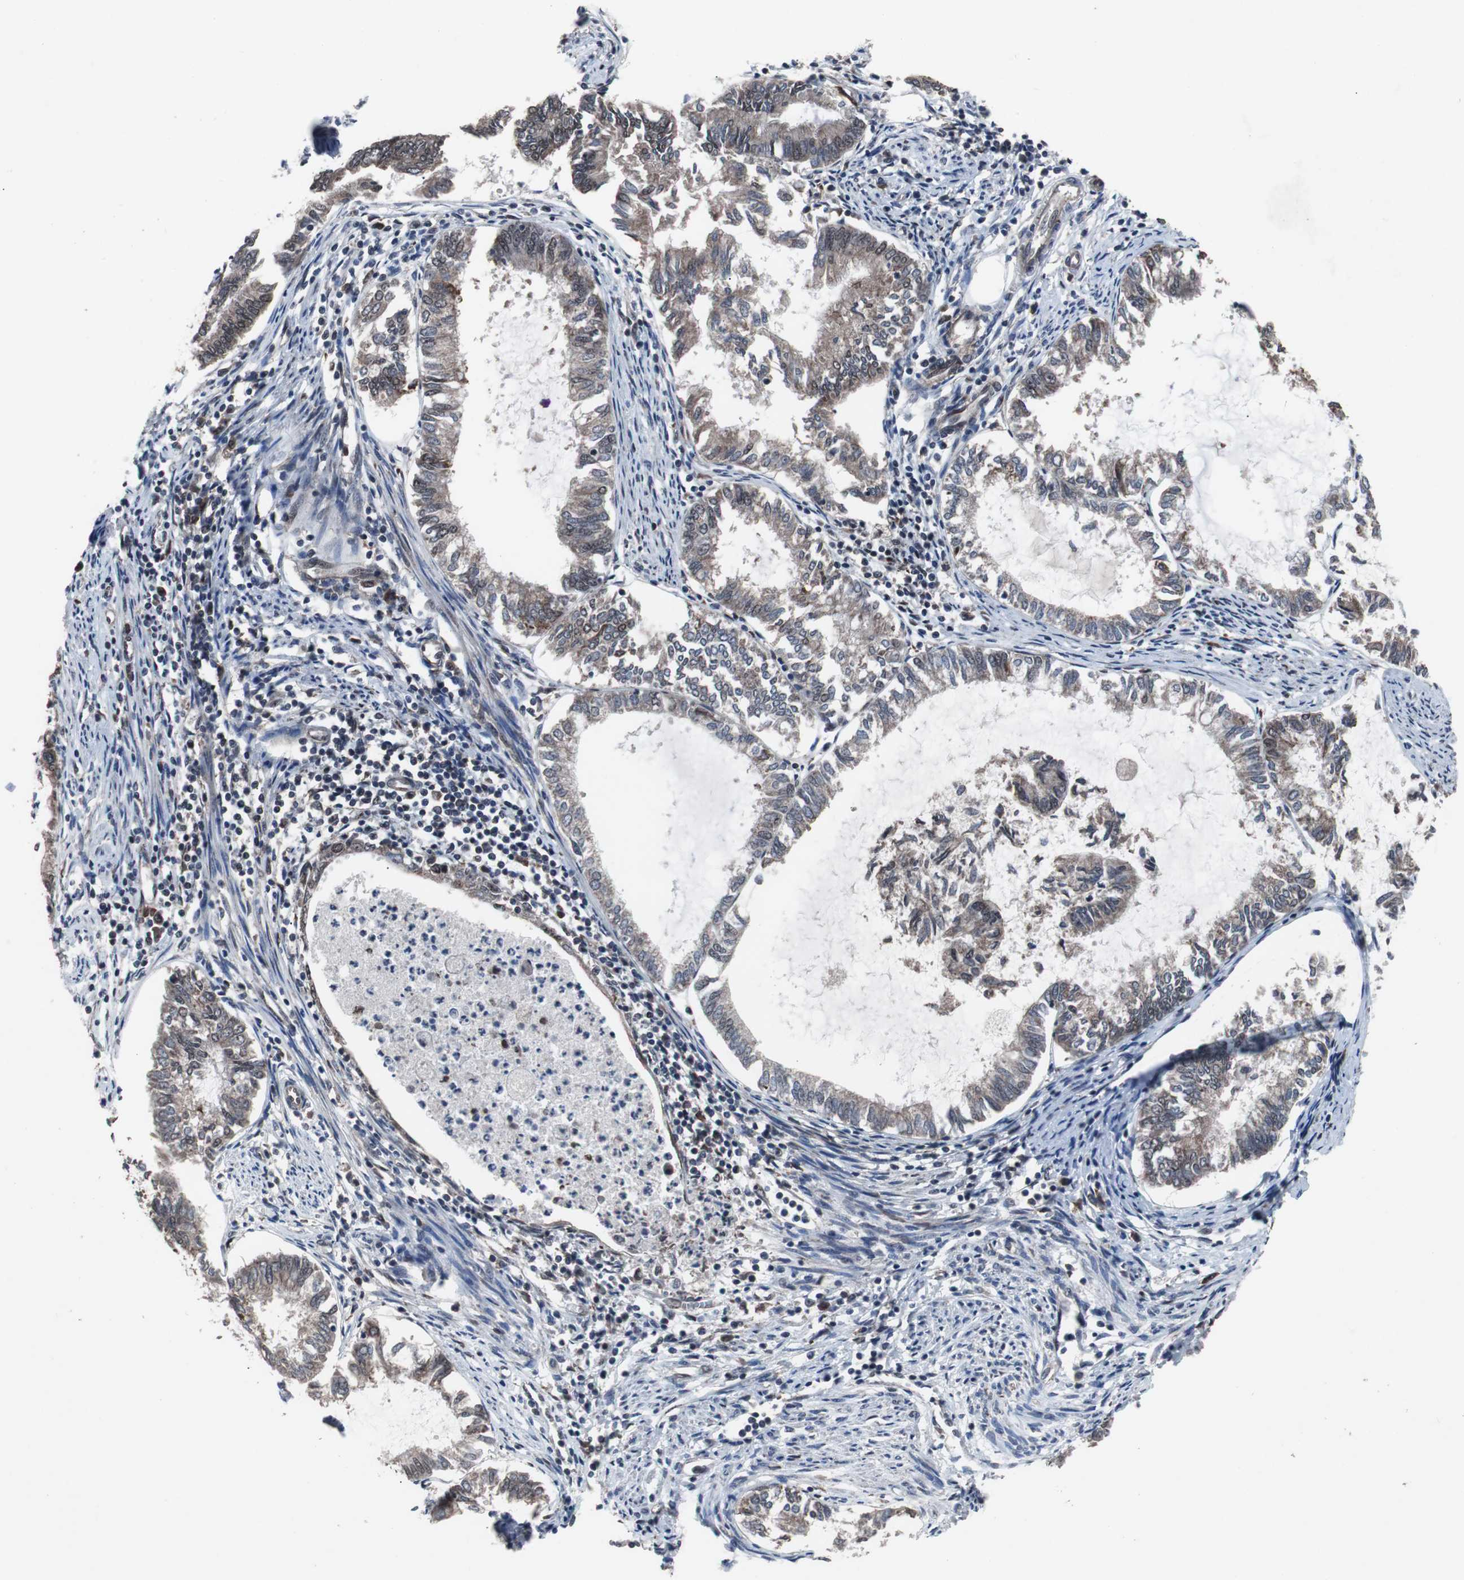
{"staining": {"intensity": "weak", "quantity": "25%-75%", "location": "nuclear"}, "tissue": "endometrial cancer", "cell_type": "Tumor cells", "image_type": "cancer", "snomed": [{"axis": "morphology", "description": "Adenocarcinoma, NOS"}, {"axis": "topography", "description": "Endometrium"}], "caption": "Tumor cells demonstrate low levels of weak nuclear expression in approximately 25%-75% of cells in human endometrial cancer (adenocarcinoma).", "gene": "GTF2F2", "patient": {"sex": "female", "age": 86}}